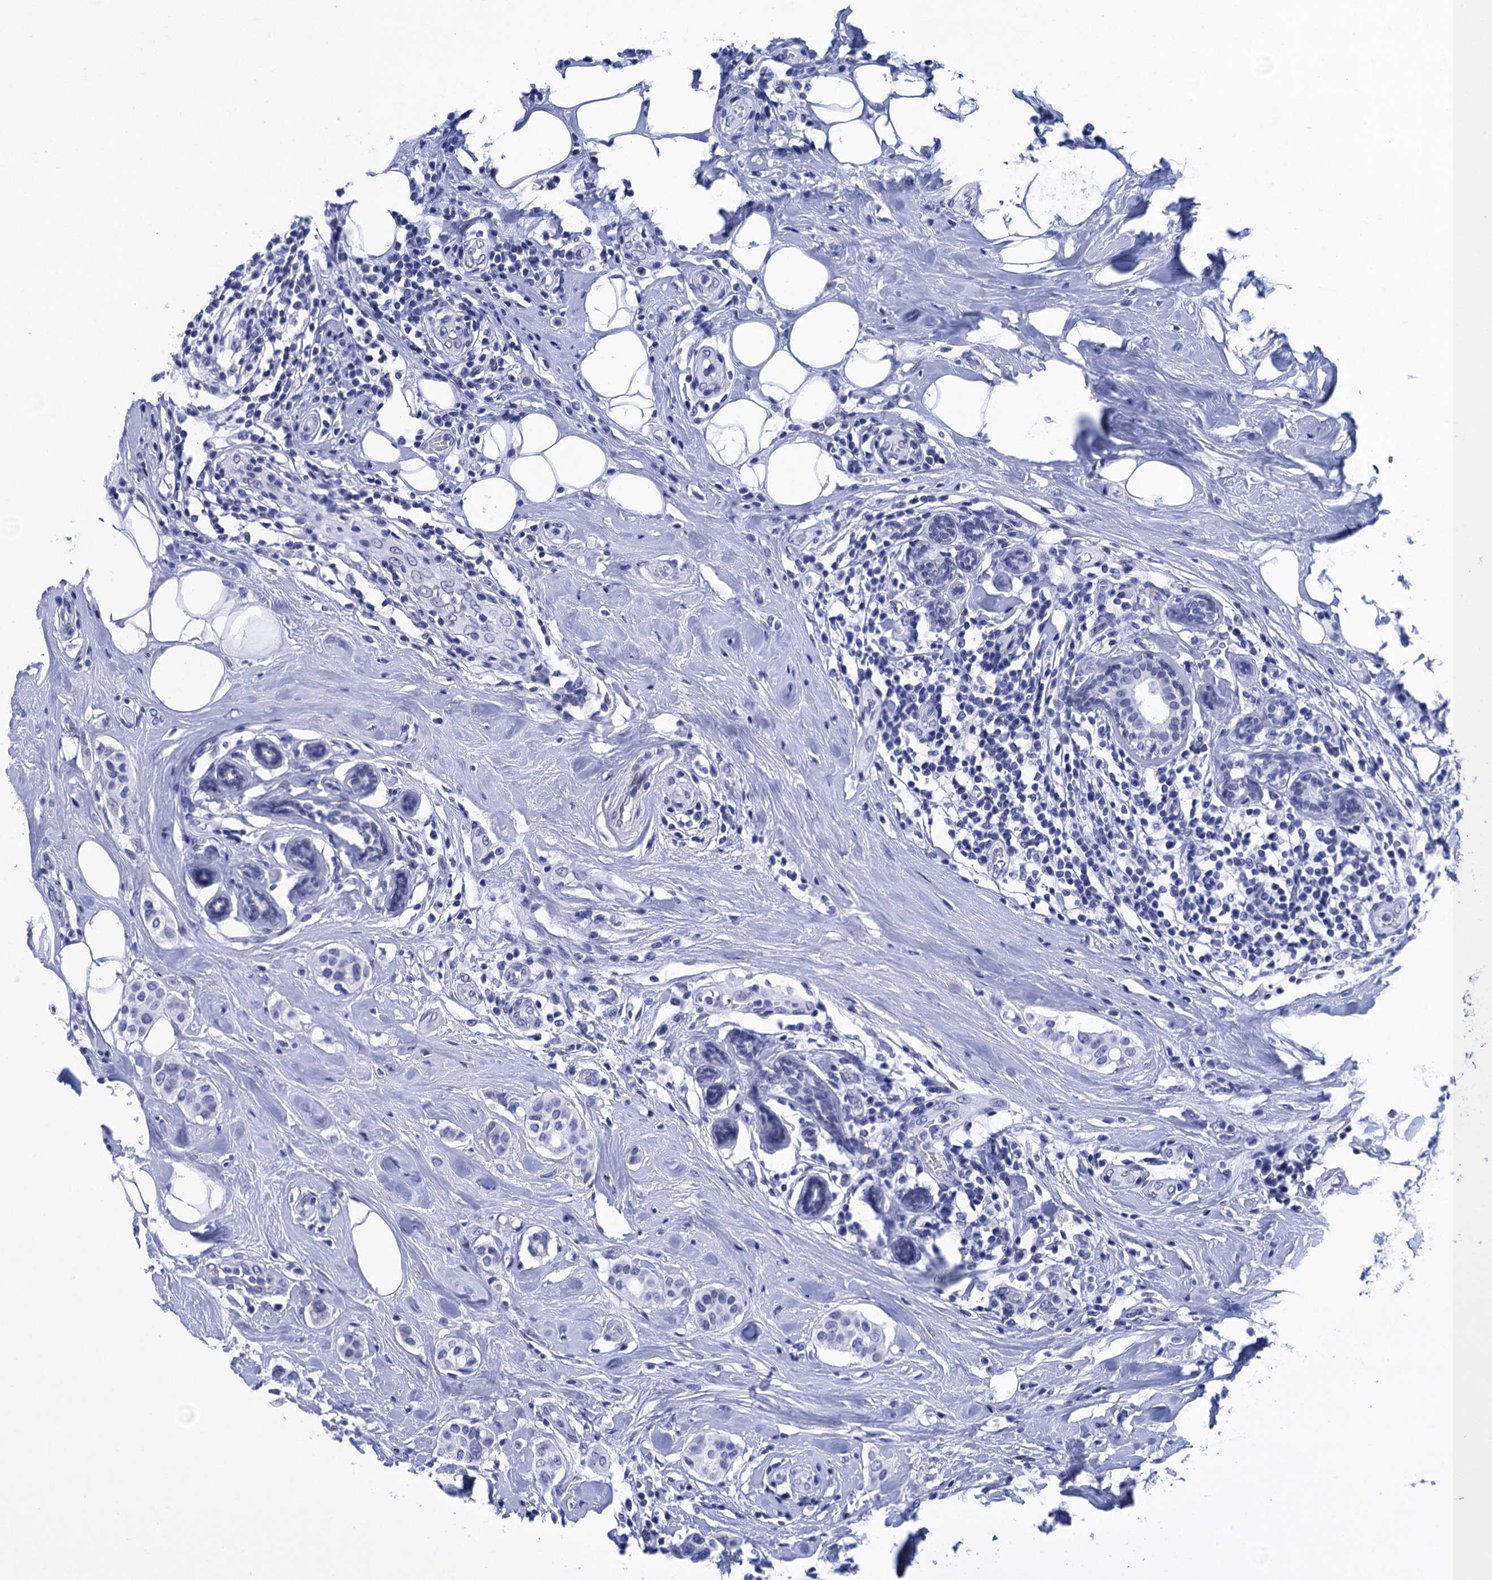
{"staining": {"intensity": "negative", "quantity": "none", "location": "none"}, "tissue": "breast cancer", "cell_type": "Tumor cells", "image_type": "cancer", "snomed": [{"axis": "morphology", "description": "Lobular carcinoma"}, {"axis": "topography", "description": "Breast"}], "caption": "Immunohistochemical staining of human lobular carcinoma (breast) shows no significant expression in tumor cells.", "gene": "METTL25", "patient": {"sex": "female", "age": 51}}